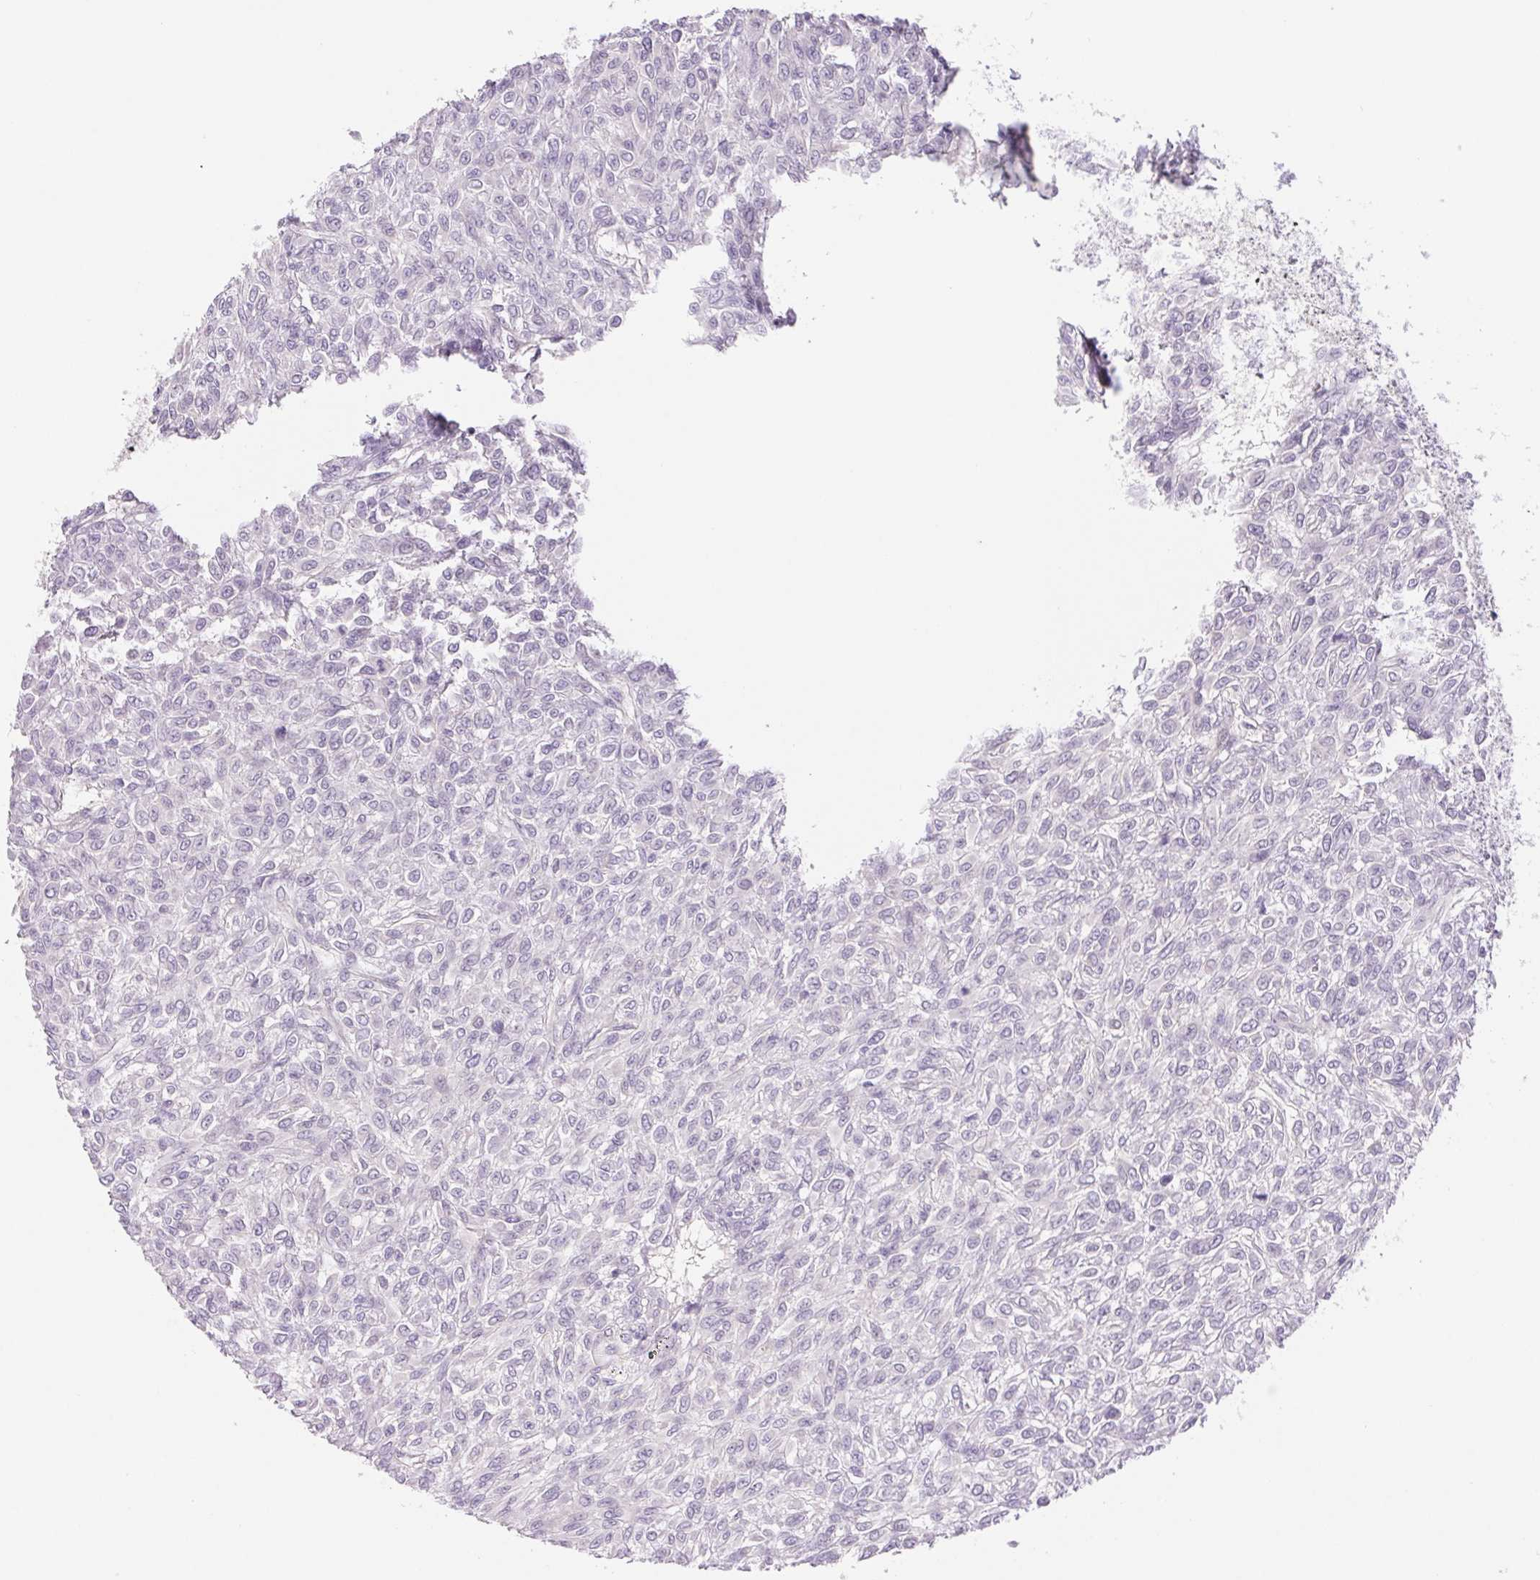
{"staining": {"intensity": "negative", "quantity": "none", "location": "none"}, "tissue": "renal cancer", "cell_type": "Tumor cells", "image_type": "cancer", "snomed": [{"axis": "morphology", "description": "Adenocarcinoma, NOS"}, {"axis": "topography", "description": "Kidney"}], "caption": "An image of human renal cancer is negative for staining in tumor cells.", "gene": "CTNND2", "patient": {"sex": "male", "age": 58}}